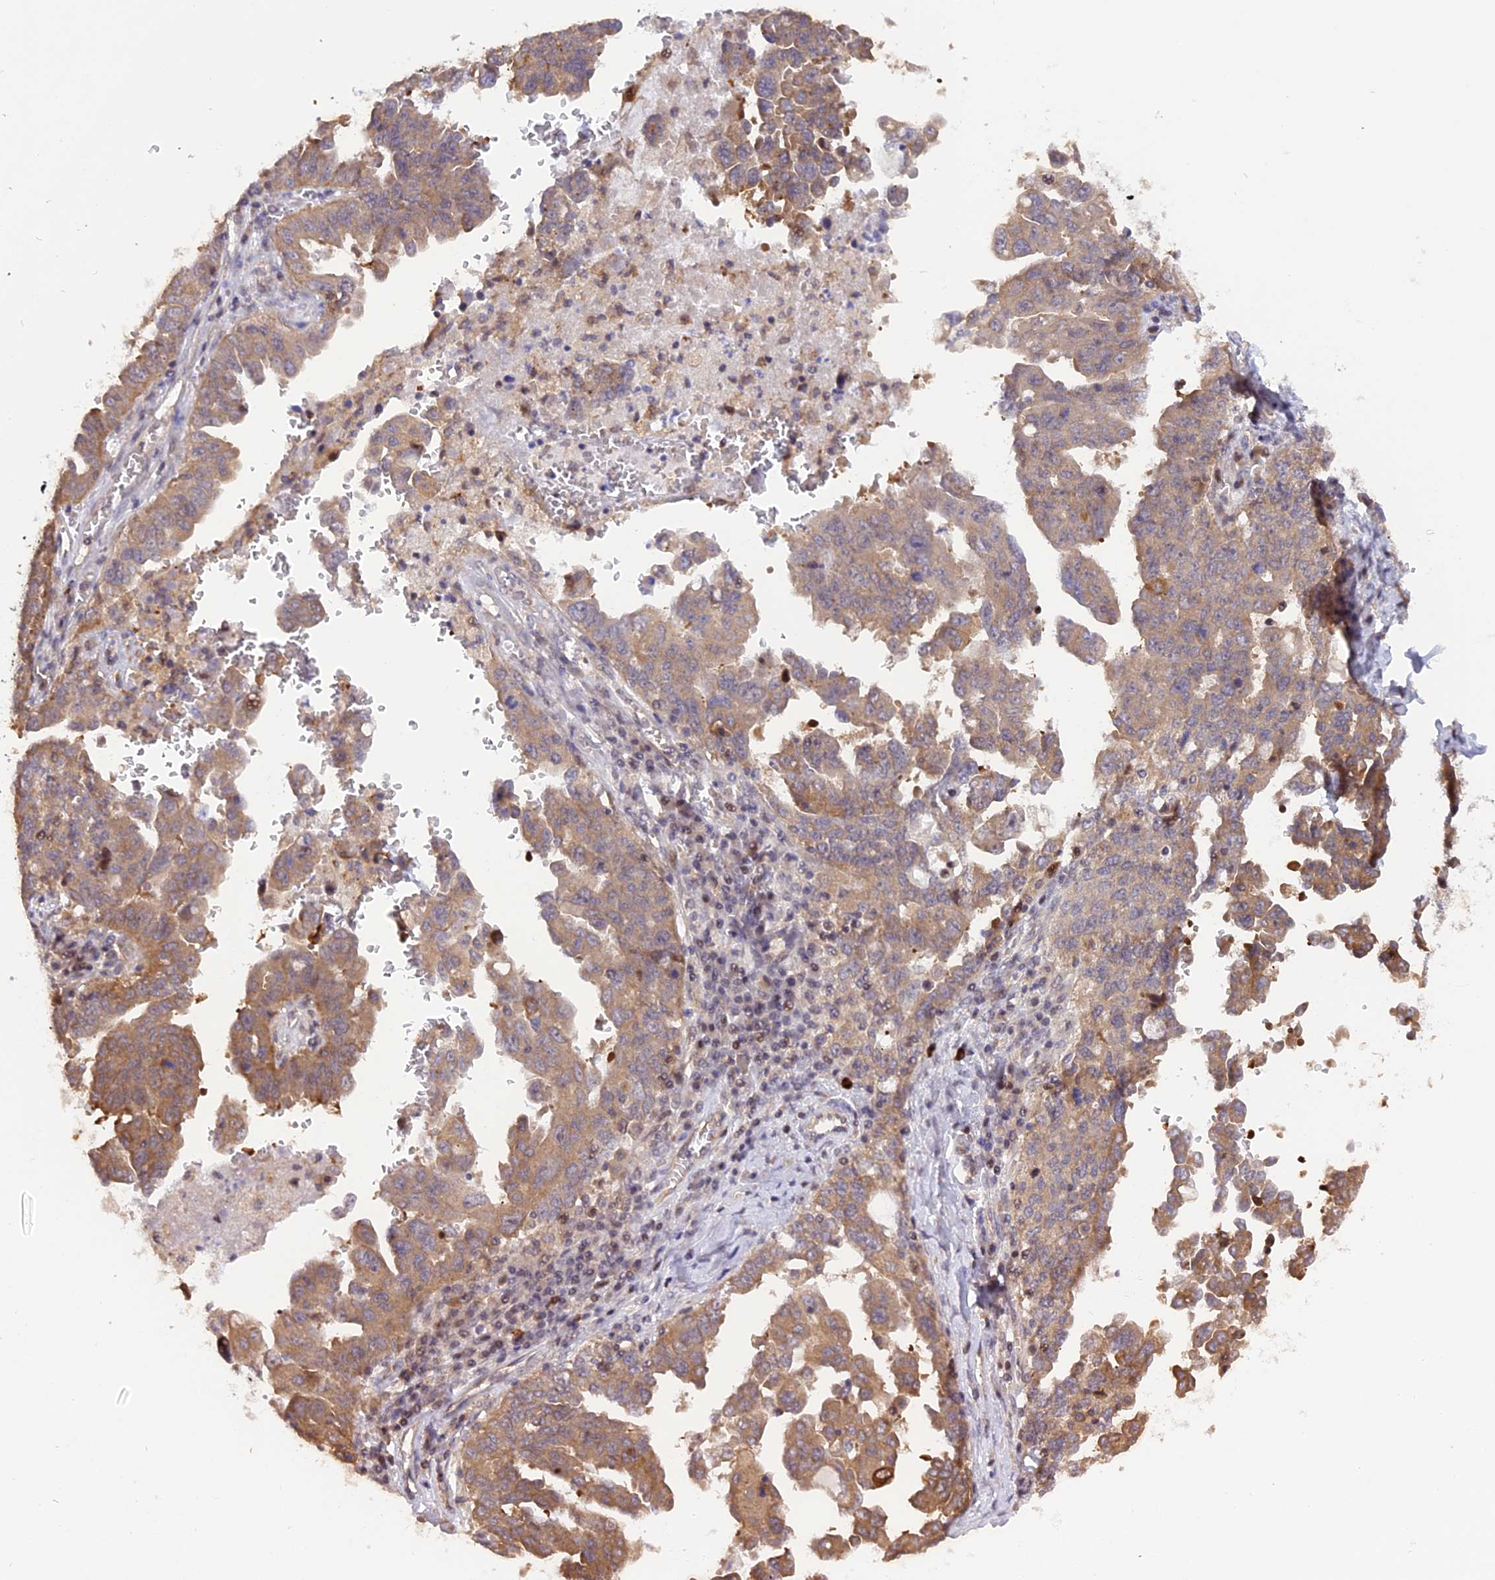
{"staining": {"intensity": "moderate", "quantity": "25%-75%", "location": "cytoplasmic/membranous"}, "tissue": "ovarian cancer", "cell_type": "Tumor cells", "image_type": "cancer", "snomed": [{"axis": "morphology", "description": "Carcinoma, endometroid"}, {"axis": "topography", "description": "Ovary"}], "caption": "Protein analysis of ovarian cancer (endometroid carcinoma) tissue shows moderate cytoplasmic/membranous expression in about 25%-75% of tumor cells.", "gene": "SAMD4A", "patient": {"sex": "female", "age": 62}}